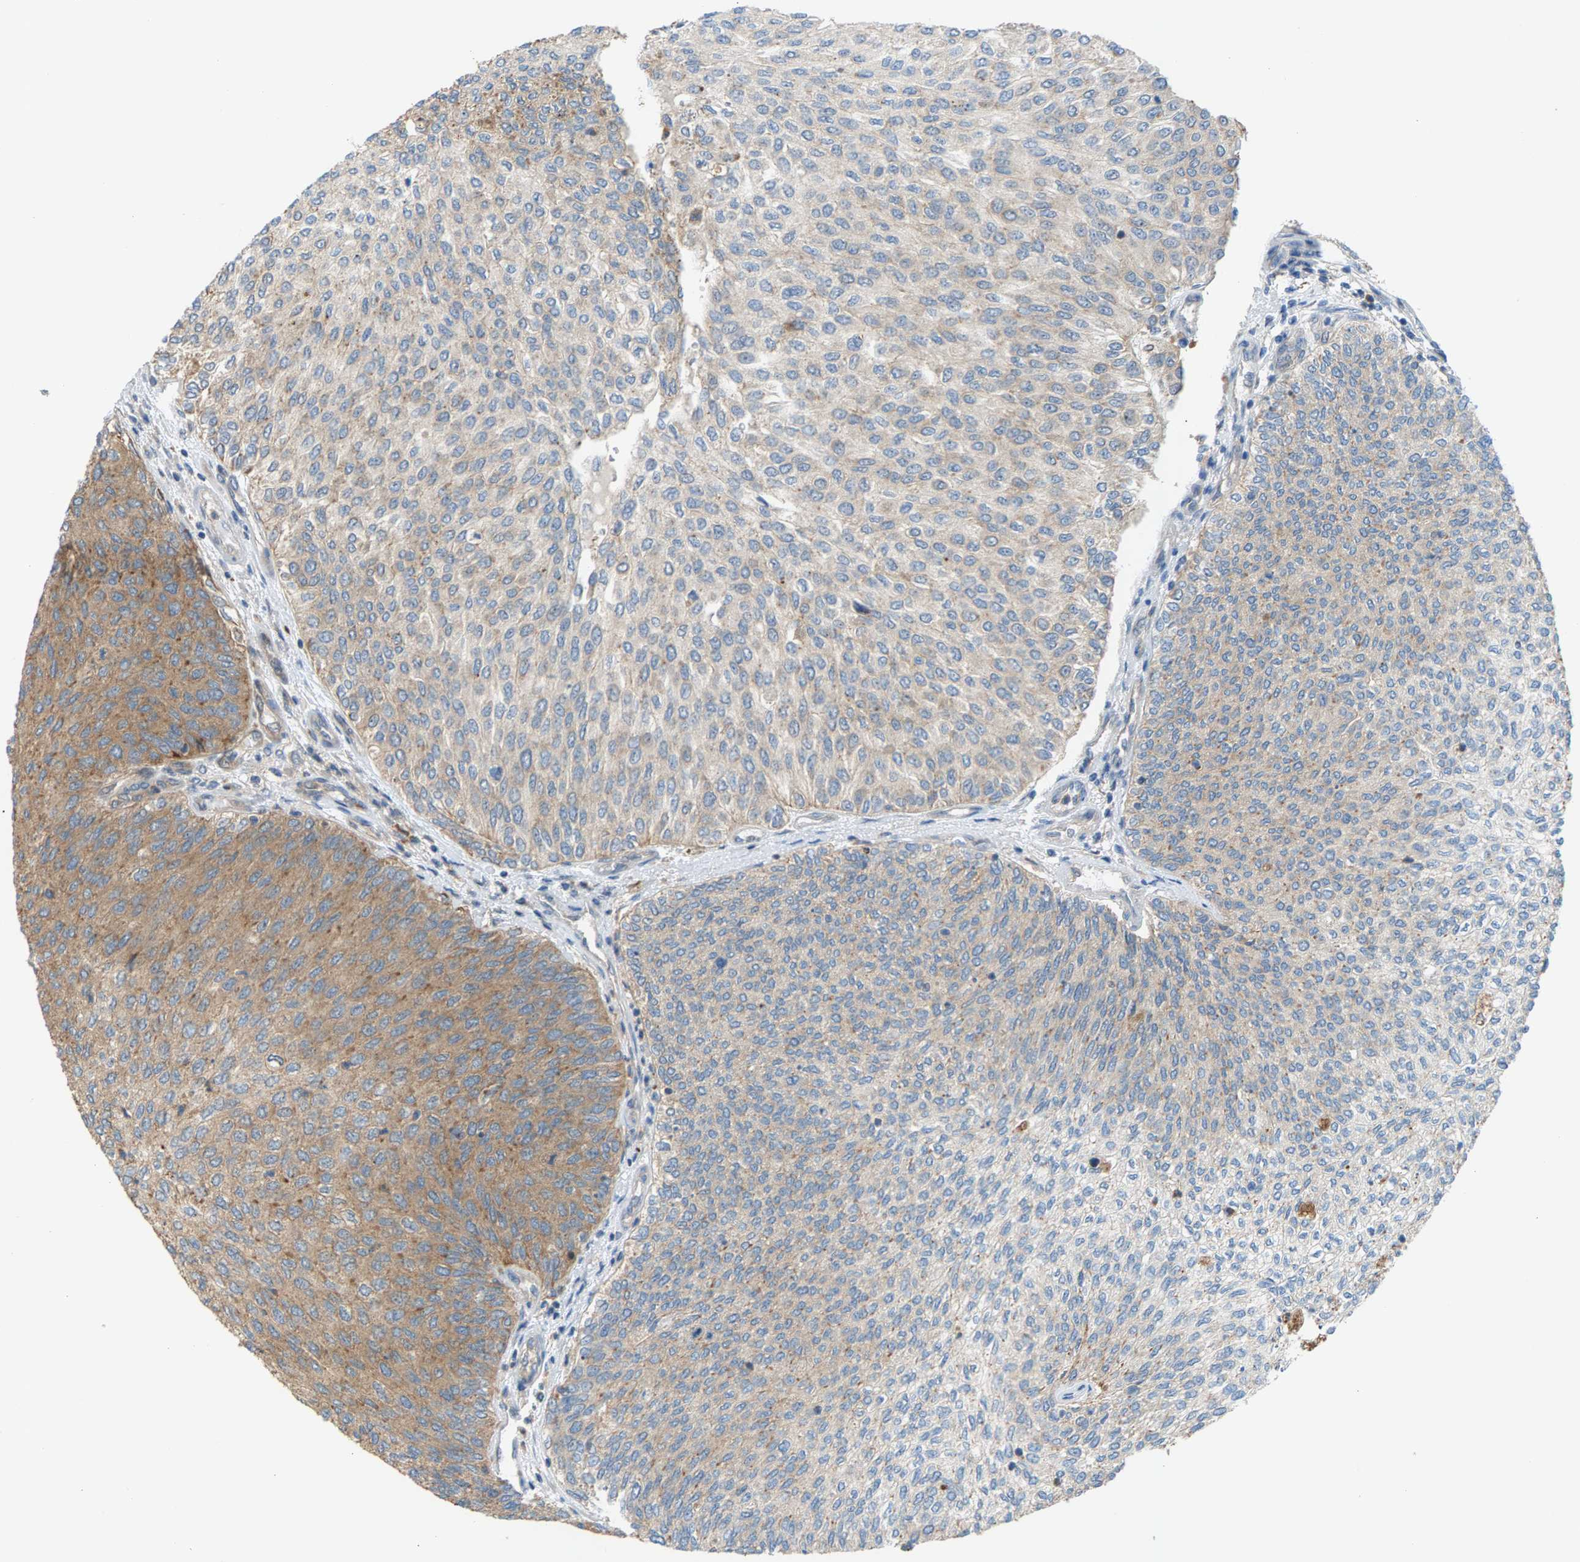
{"staining": {"intensity": "moderate", "quantity": "25%-75%", "location": "cytoplasmic/membranous"}, "tissue": "urothelial cancer", "cell_type": "Tumor cells", "image_type": "cancer", "snomed": [{"axis": "morphology", "description": "Urothelial carcinoma, Low grade"}, {"axis": "topography", "description": "Urinary bladder"}], "caption": "Human urothelial cancer stained for a protein (brown) shows moderate cytoplasmic/membranous positive staining in approximately 25%-75% of tumor cells.", "gene": "PDCL", "patient": {"sex": "female", "age": 79}}